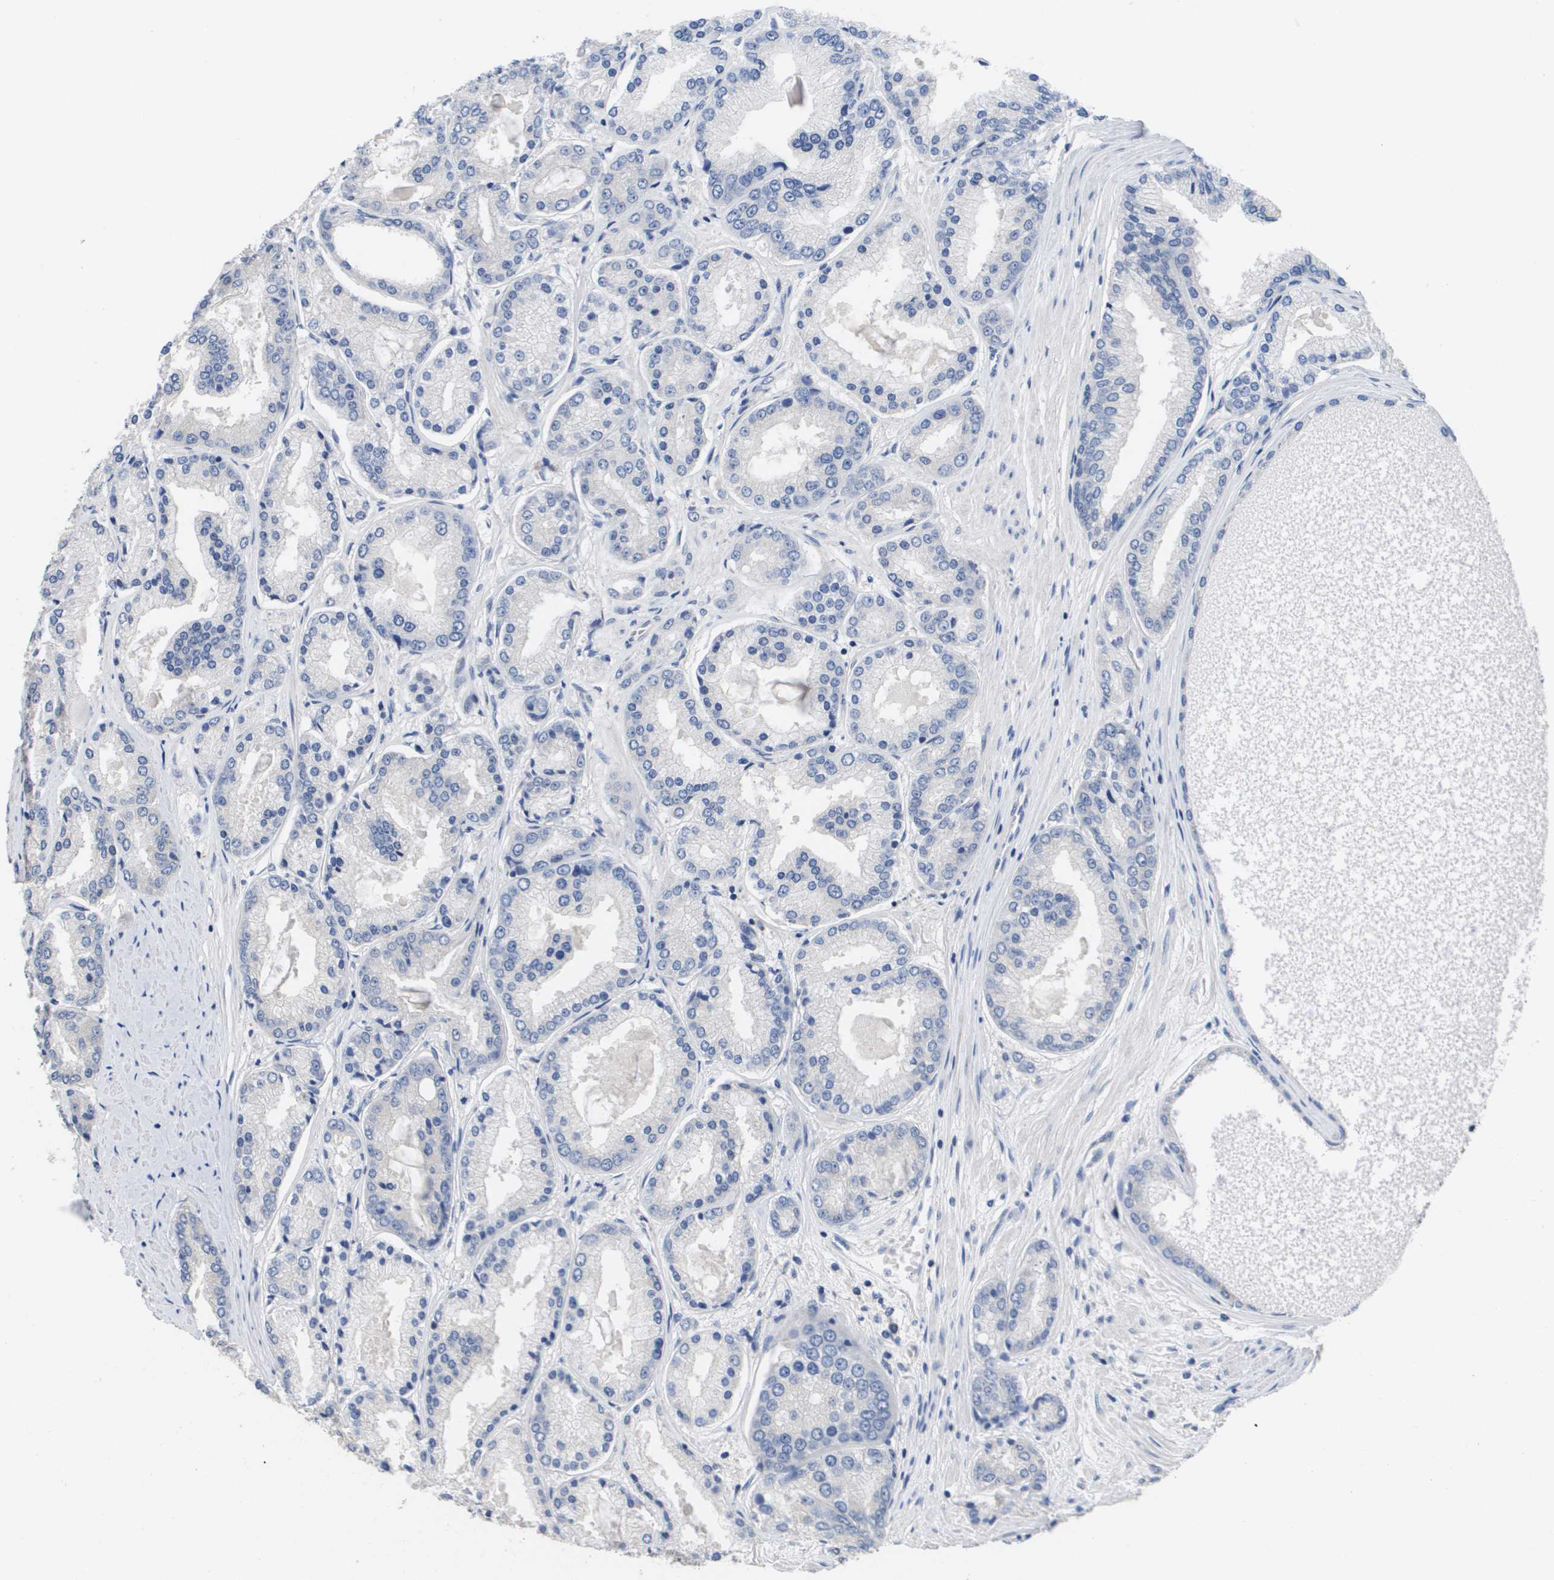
{"staining": {"intensity": "negative", "quantity": "none", "location": "none"}, "tissue": "prostate cancer", "cell_type": "Tumor cells", "image_type": "cancer", "snomed": [{"axis": "morphology", "description": "Adenocarcinoma, High grade"}, {"axis": "topography", "description": "Prostate"}], "caption": "There is no significant positivity in tumor cells of high-grade adenocarcinoma (prostate).", "gene": "CA9", "patient": {"sex": "male", "age": 59}}